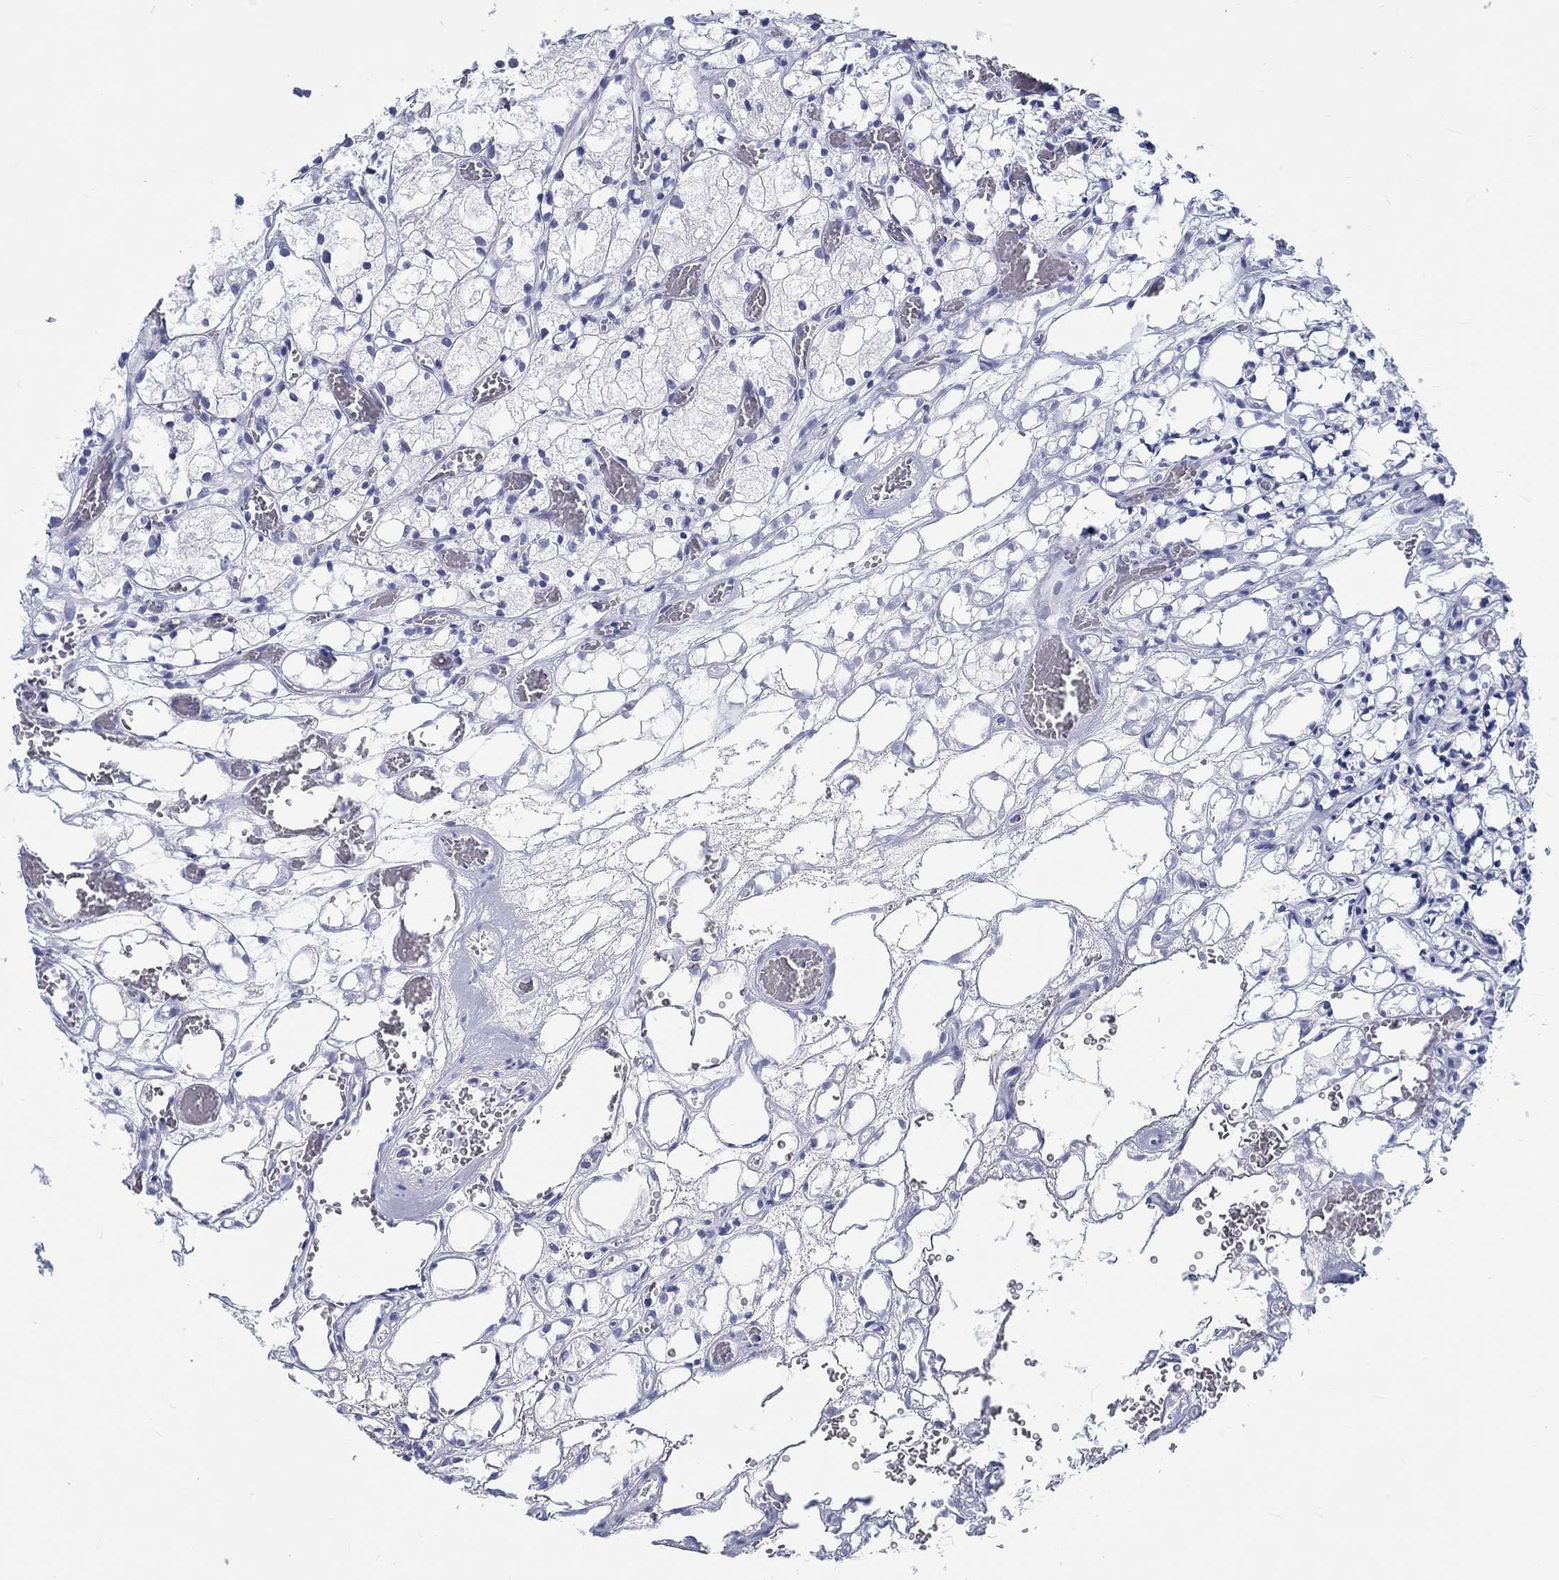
{"staining": {"intensity": "negative", "quantity": "none", "location": "none"}, "tissue": "renal cancer", "cell_type": "Tumor cells", "image_type": "cancer", "snomed": [{"axis": "morphology", "description": "Adenocarcinoma, NOS"}, {"axis": "topography", "description": "Kidney"}], "caption": "A micrograph of human renal adenocarcinoma is negative for staining in tumor cells.", "gene": "H1-1", "patient": {"sex": "female", "age": 69}}